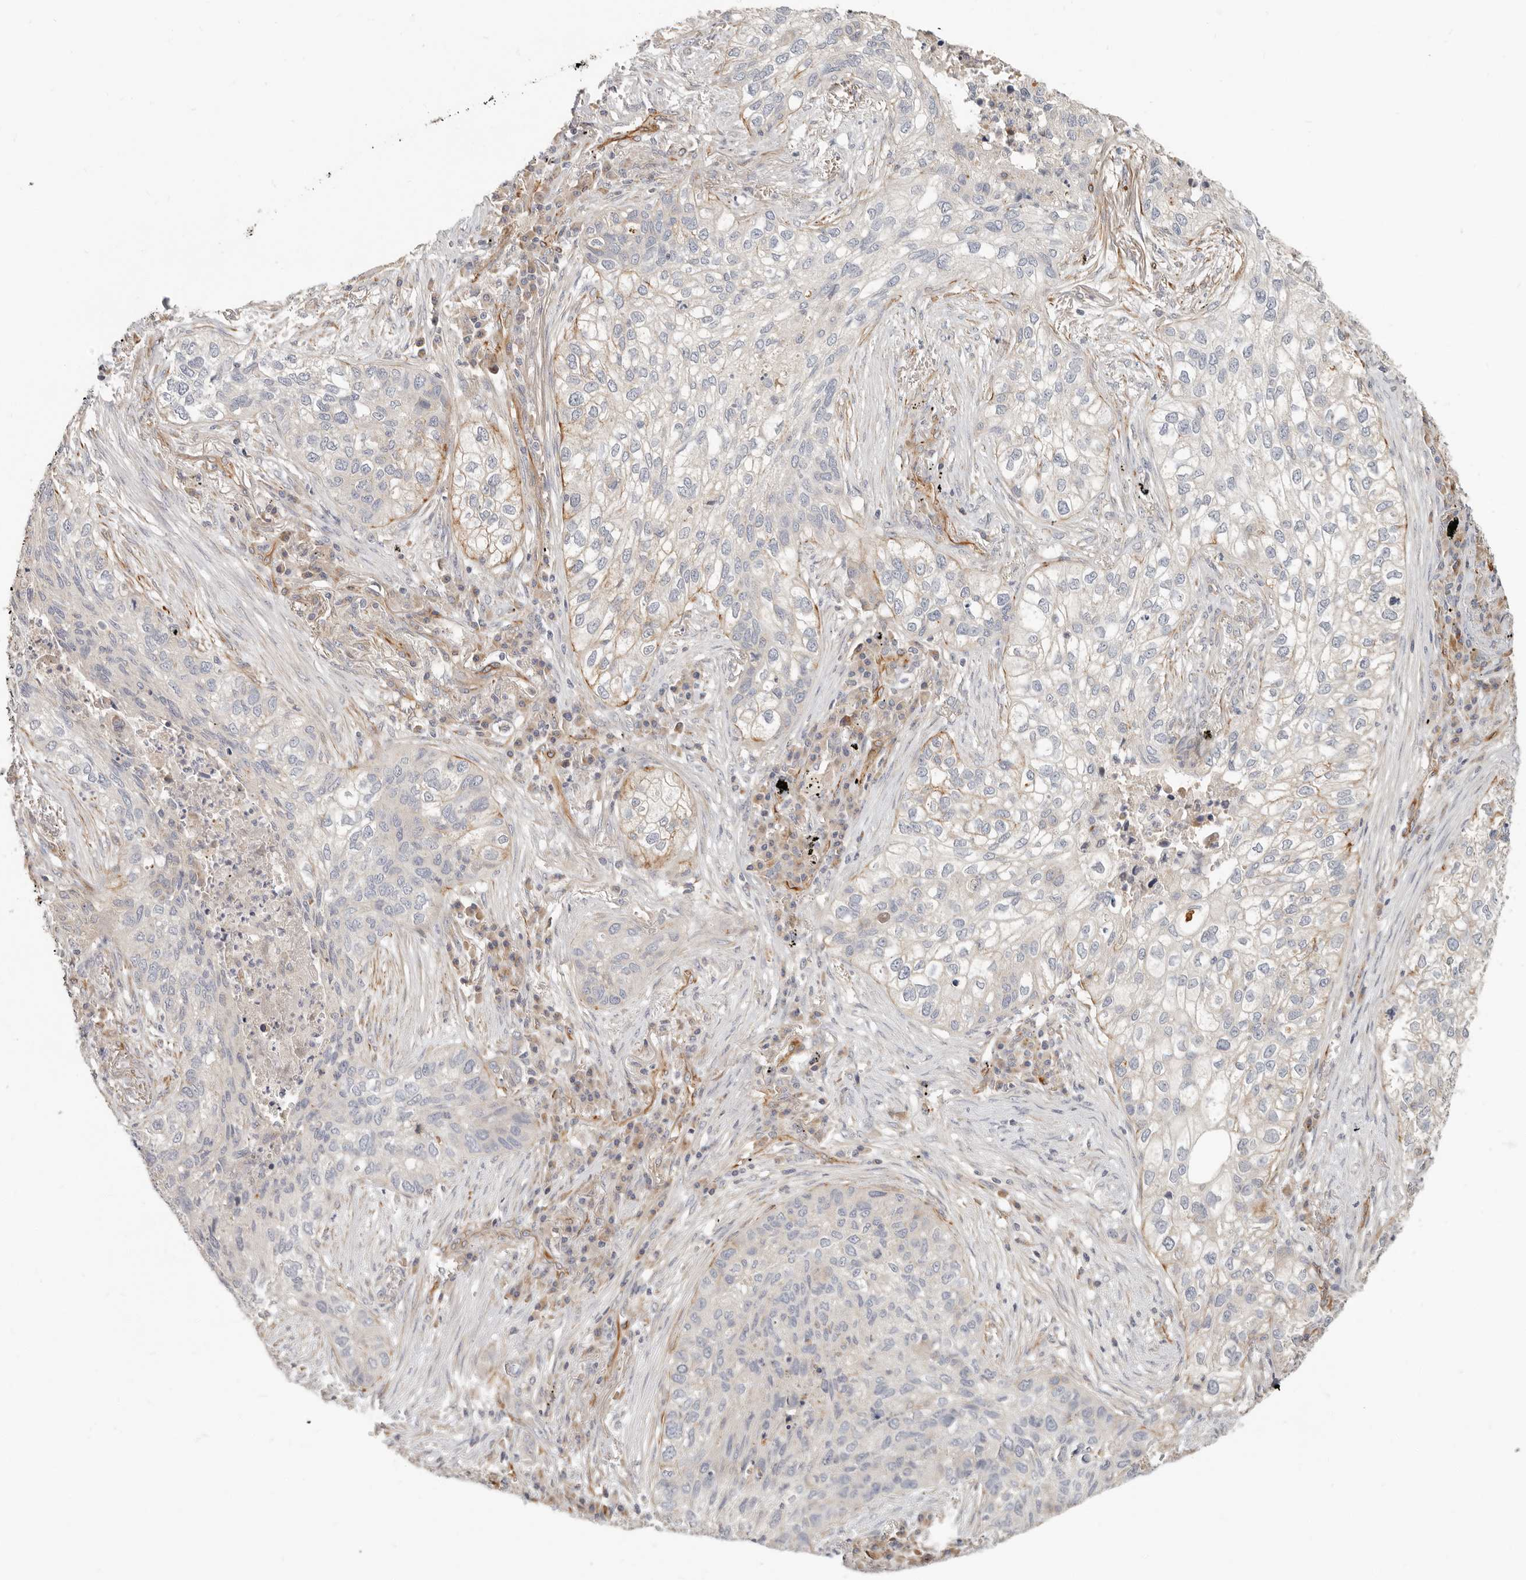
{"staining": {"intensity": "negative", "quantity": "none", "location": "none"}, "tissue": "lung cancer", "cell_type": "Tumor cells", "image_type": "cancer", "snomed": [{"axis": "morphology", "description": "Squamous cell carcinoma, NOS"}, {"axis": "topography", "description": "Lung"}], "caption": "Squamous cell carcinoma (lung) was stained to show a protein in brown. There is no significant staining in tumor cells.", "gene": "SPRING1", "patient": {"sex": "female", "age": 63}}